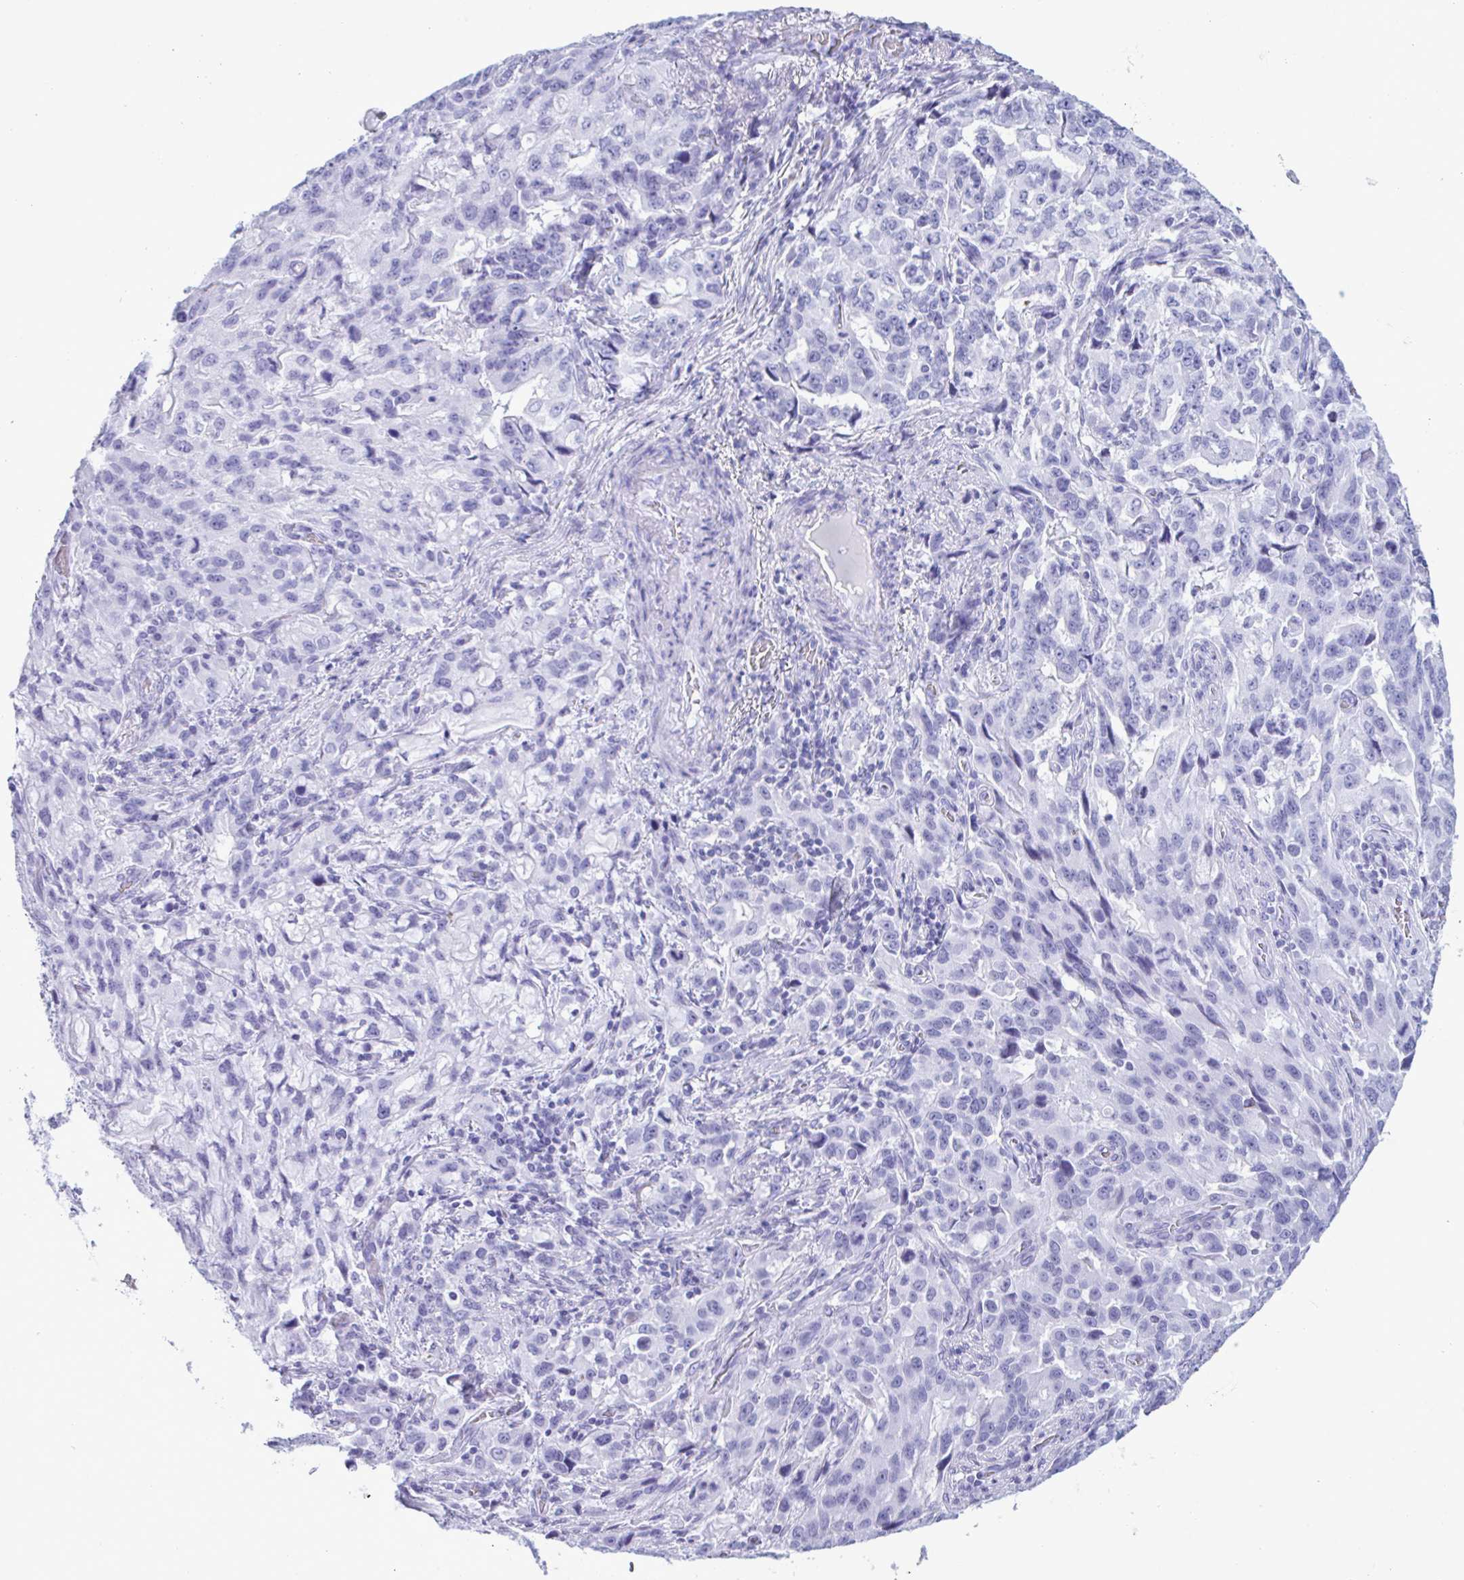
{"staining": {"intensity": "negative", "quantity": "none", "location": "none"}, "tissue": "stomach cancer", "cell_type": "Tumor cells", "image_type": "cancer", "snomed": [{"axis": "morphology", "description": "Adenocarcinoma, NOS"}, {"axis": "topography", "description": "Stomach, upper"}], "caption": "Immunohistochemical staining of human stomach cancer (adenocarcinoma) shows no significant staining in tumor cells.", "gene": "MRGPRG", "patient": {"sex": "male", "age": 85}}